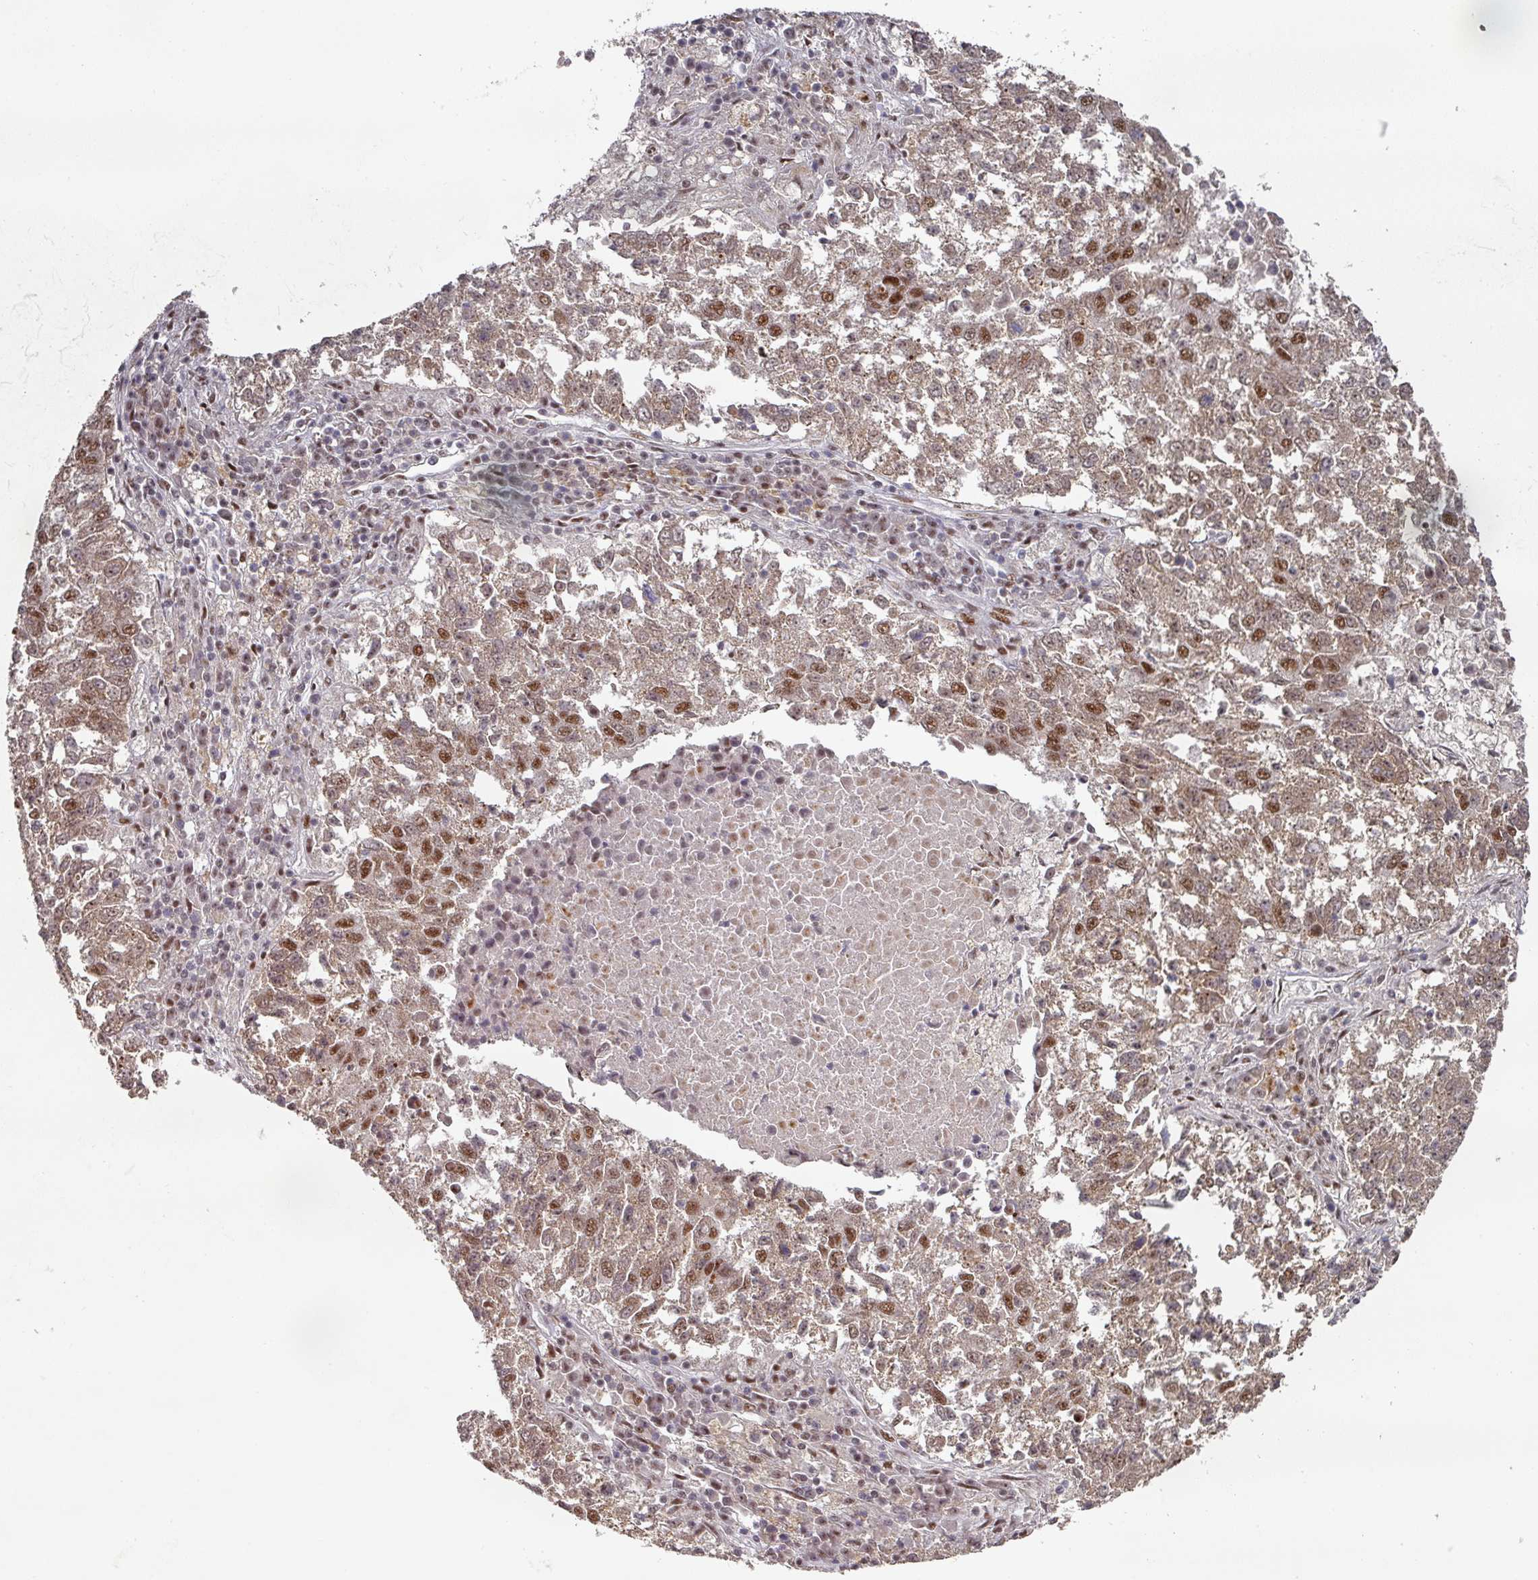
{"staining": {"intensity": "moderate", "quantity": ">75%", "location": "nuclear"}, "tissue": "lung cancer", "cell_type": "Tumor cells", "image_type": "cancer", "snomed": [{"axis": "morphology", "description": "Squamous cell carcinoma, NOS"}, {"axis": "topography", "description": "Lung"}], "caption": "An image of lung cancer stained for a protein demonstrates moderate nuclear brown staining in tumor cells.", "gene": "MEPCE", "patient": {"sex": "male", "age": 73}}